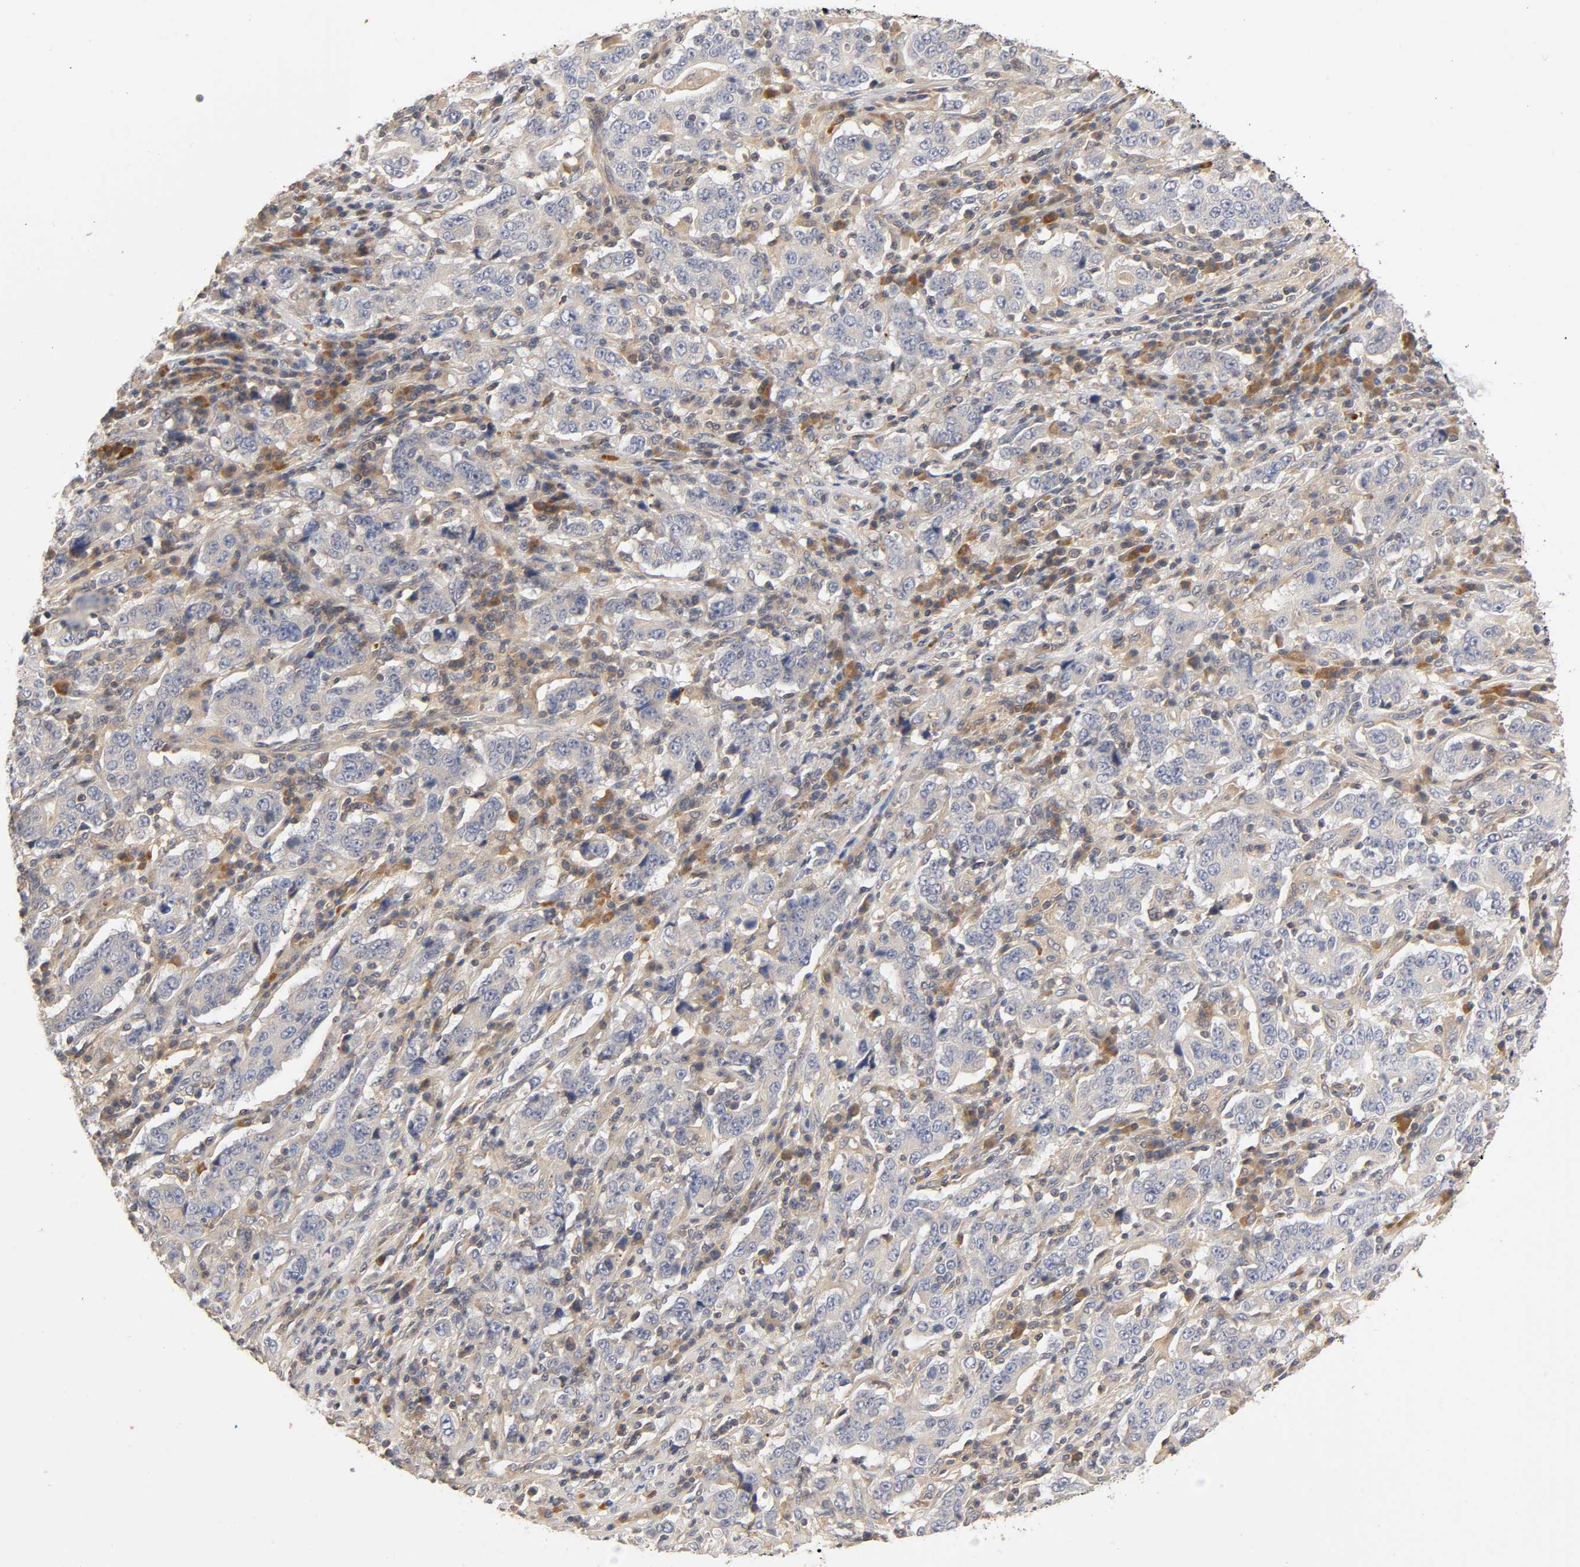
{"staining": {"intensity": "negative", "quantity": "none", "location": "none"}, "tissue": "stomach cancer", "cell_type": "Tumor cells", "image_type": "cancer", "snomed": [{"axis": "morphology", "description": "Normal tissue, NOS"}, {"axis": "morphology", "description": "Adenocarcinoma, NOS"}, {"axis": "topography", "description": "Stomach, upper"}, {"axis": "topography", "description": "Stomach"}], "caption": "Tumor cells show no significant protein positivity in stomach adenocarcinoma. (DAB (3,3'-diaminobenzidine) immunohistochemistry (IHC) visualized using brightfield microscopy, high magnification).", "gene": "RHOA", "patient": {"sex": "male", "age": 59}}